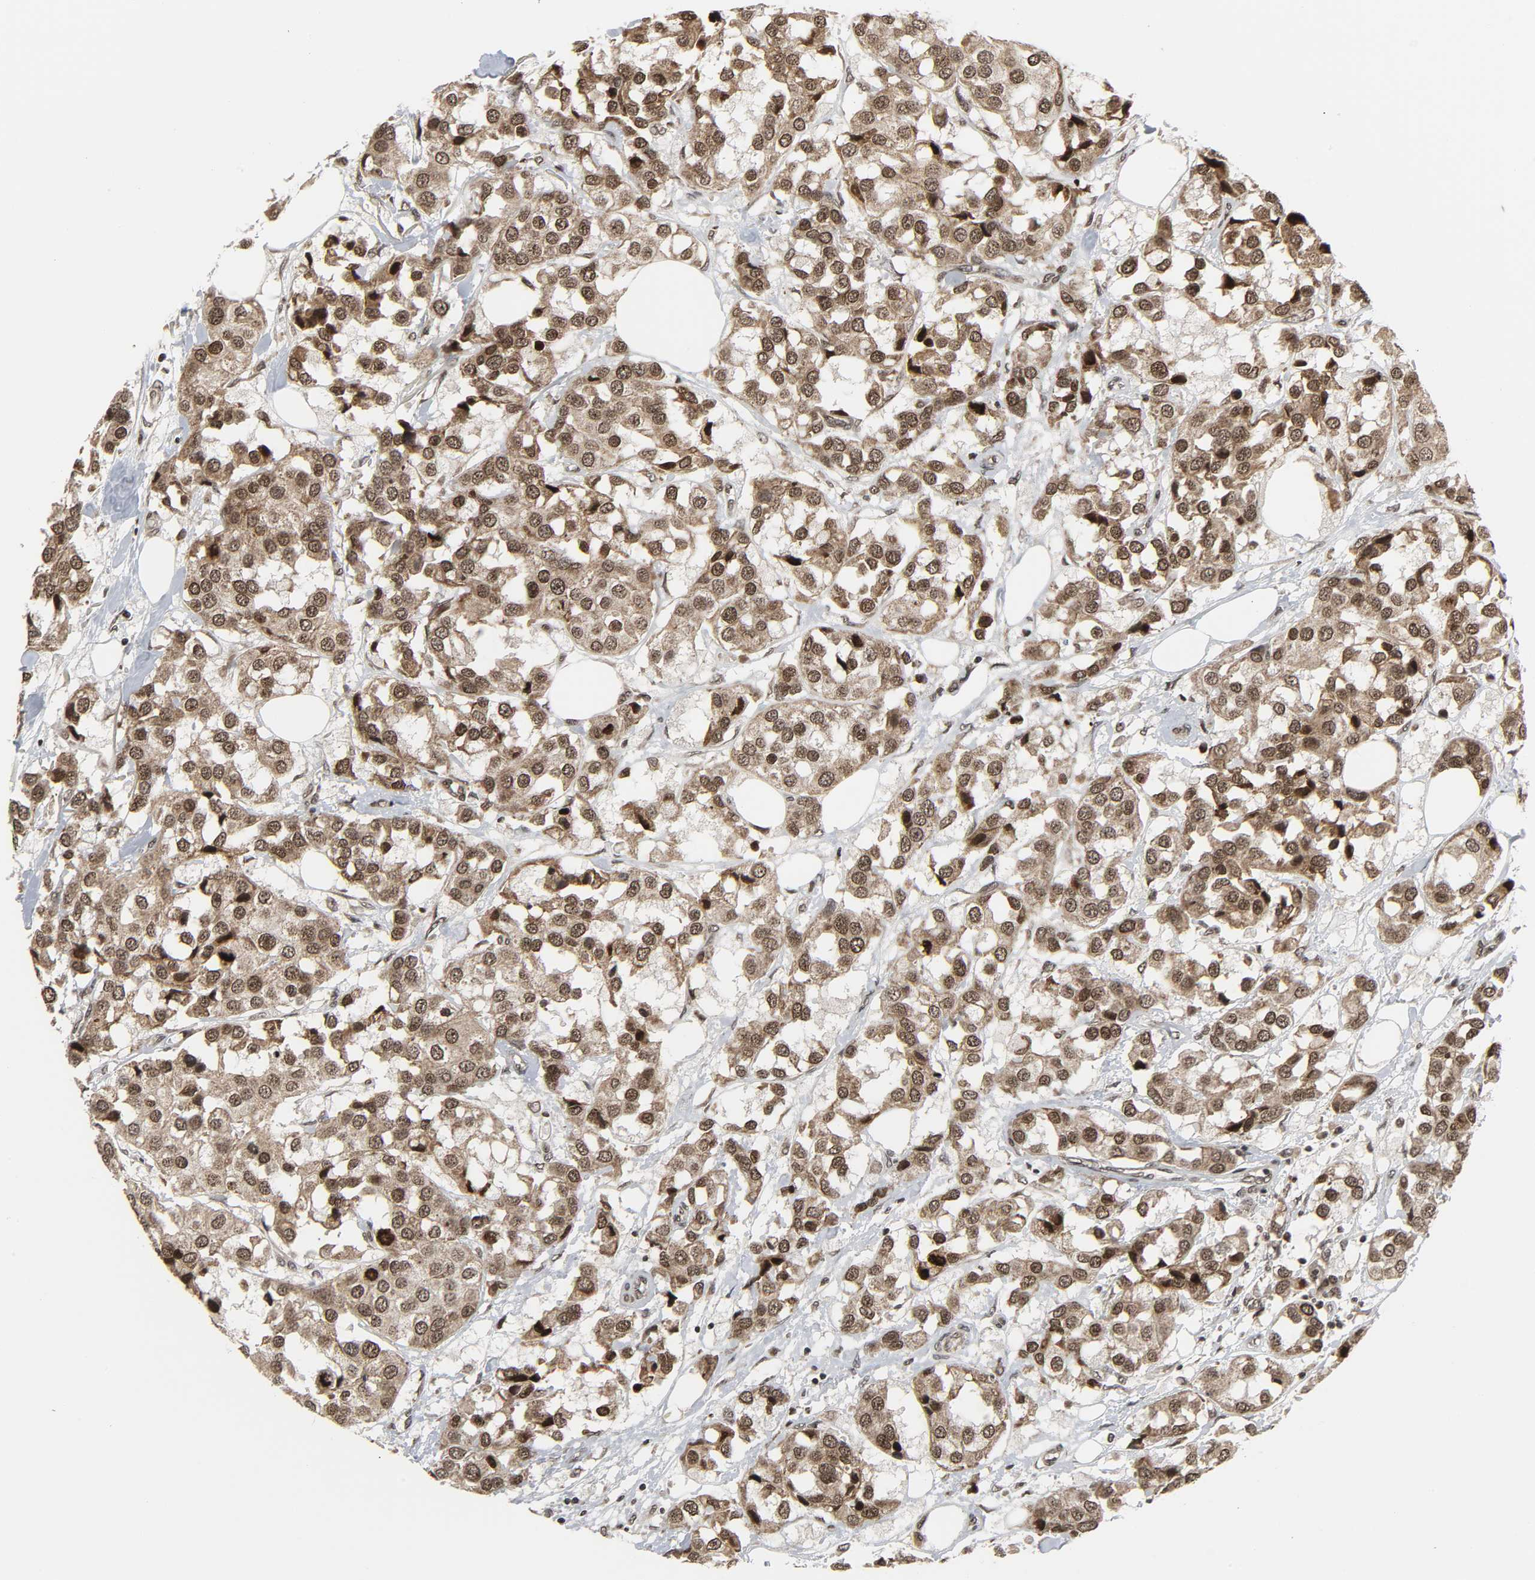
{"staining": {"intensity": "moderate", "quantity": ">75%", "location": "nuclear"}, "tissue": "breast cancer", "cell_type": "Tumor cells", "image_type": "cancer", "snomed": [{"axis": "morphology", "description": "Duct carcinoma"}, {"axis": "topography", "description": "Breast"}], "caption": "A high-resolution micrograph shows IHC staining of breast invasive ductal carcinoma, which demonstrates moderate nuclear staining in approximately >75% of tumor cells. The staining is performed using DAB brown chromogen to label protein expression. The nuclei are counter-stained blue using hematoxylin.", "gene": "XRCC1", "patient": {"sex": "female", "age": 80}}